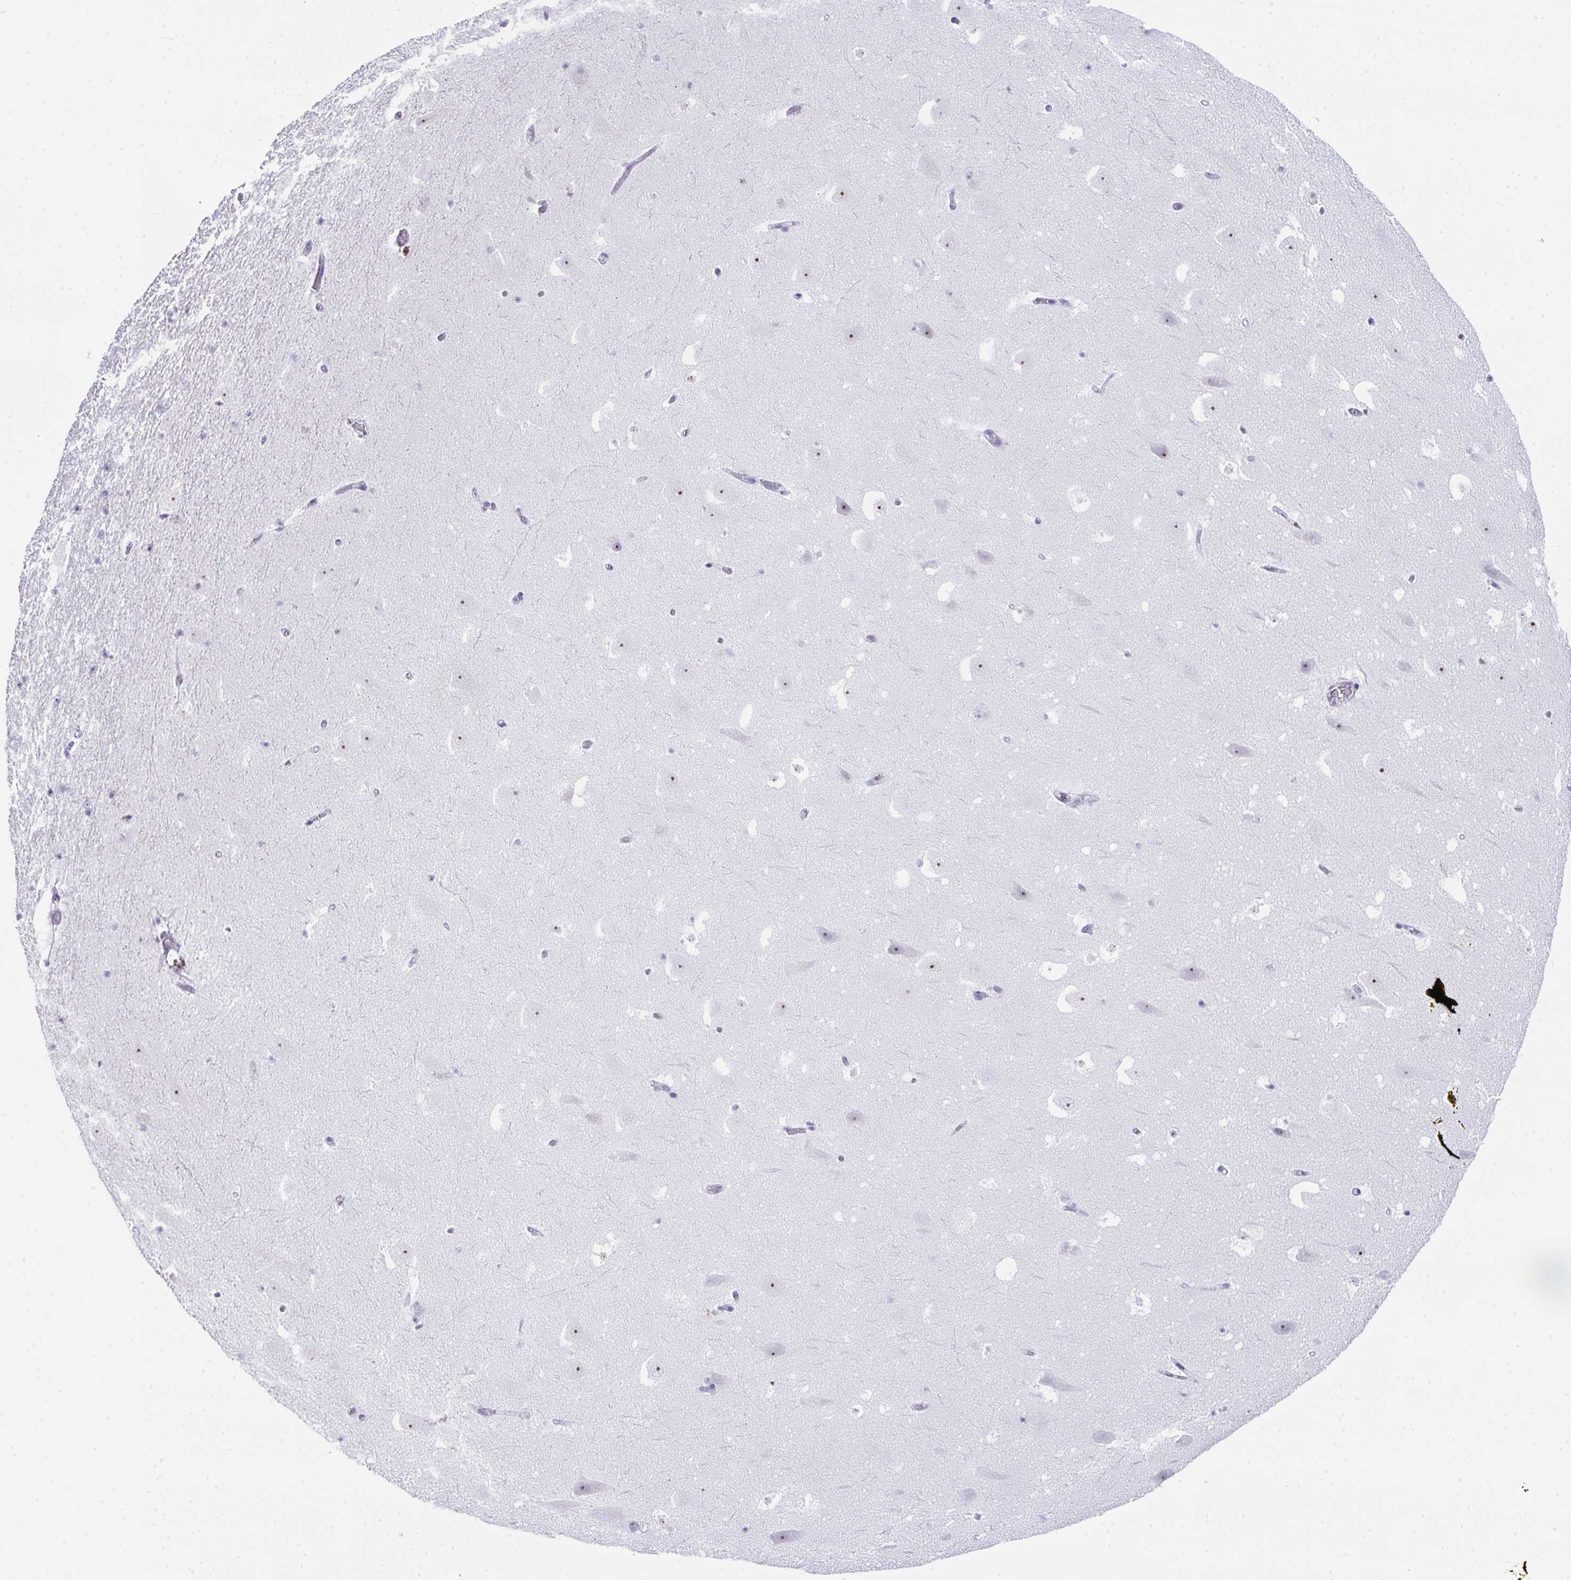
{"staining": {"intensity": "negative", "quantity": "none", "location": "none"}, "tissue": "hippocampus", "cell_type": "Glial cells", "image_type": "normal", "snomed": [{"axis": "morphology", "description": "Normal tissue, NOS"}, {"axis": "topography", "description": "Hippocampus"}], "caption": "Immunohistochemistry photomicrograph of benign hippocampus: hippocampus stained with DAB demonstrates no significant protein positivity in glial cells. (DAB (3,3'-diaminobenzidine) immunohistochemistry with hematoxylin counter stain).", "gene": "NOP10", "patient": {"sex": "female", "age": 42}}